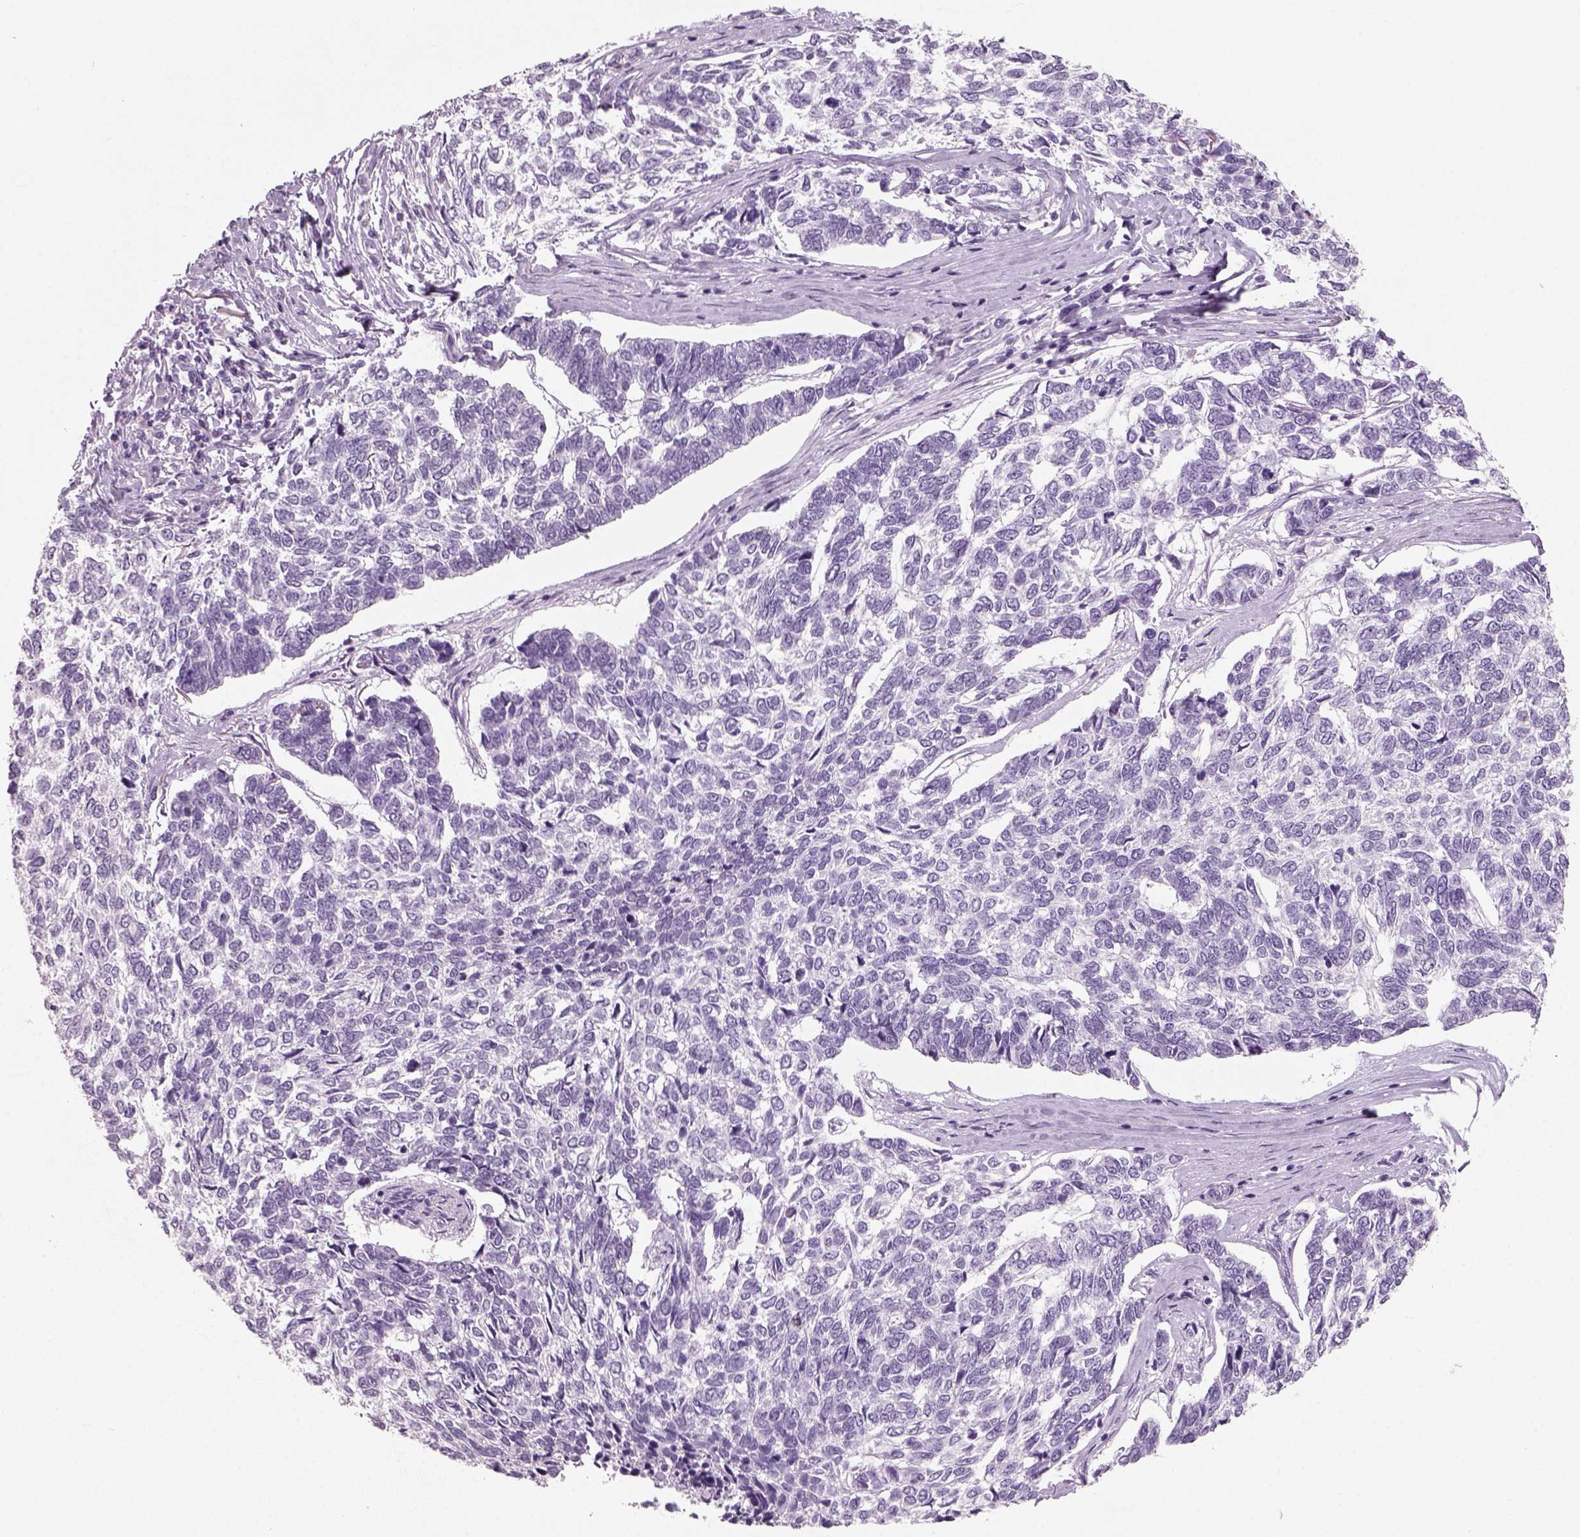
{"staining": {"intensity": "negative", "quantity": "none", "location": "none"}, "tissue": "skin cancer", "cell_type": "Tumor cells", "image_type": "cancer", "snomed": [{"axis": "morphology", "description": "Basal cell carcinoma"}, {"axis": "topography", "description": "Skin"}], "caption": "The immunohistochemistry image has no significant expression in tumor cells of basal cell carcinoma (skin) tissue.", "gene": "SLC6A2", "patient": {"sex": "female", "age": 65}}